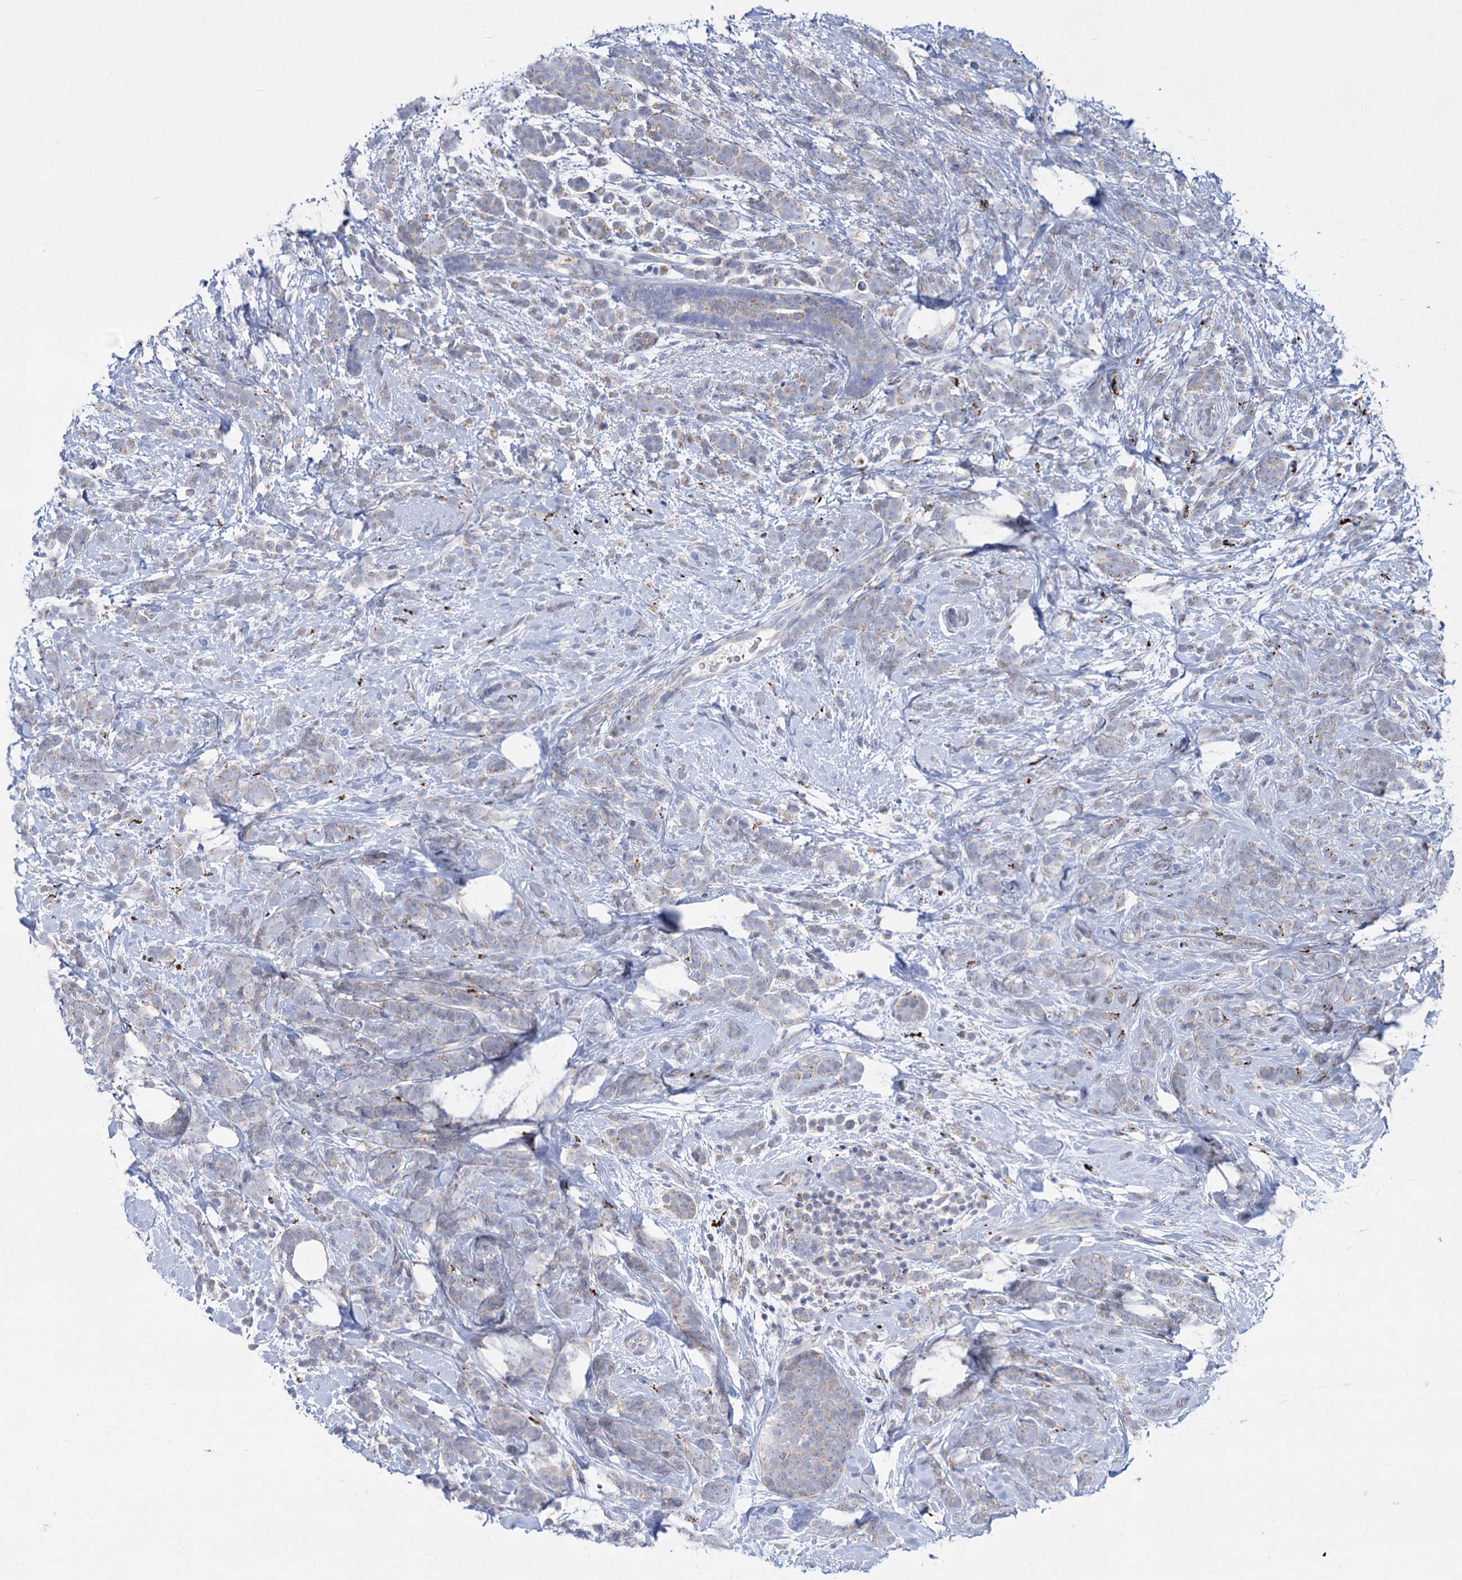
{"staining": {"intensity": "negative", "quantity": "none", "location": "none"}, "tissue": "breast cancer", "cell_type": "Tumor cells", "image_type": "cancer", "snomed": [{"axis": "morphology", "description": "Lobular carcinoma"}, {"axis": "topography", "description": "Breast"}], "caption": "Human breast cancer stained for a protein using immunohistochemistry (IHC) displays no positivity in tumor cells.", "gene": "ANKS3", "patient": {"sex": "female", "age": 58}}